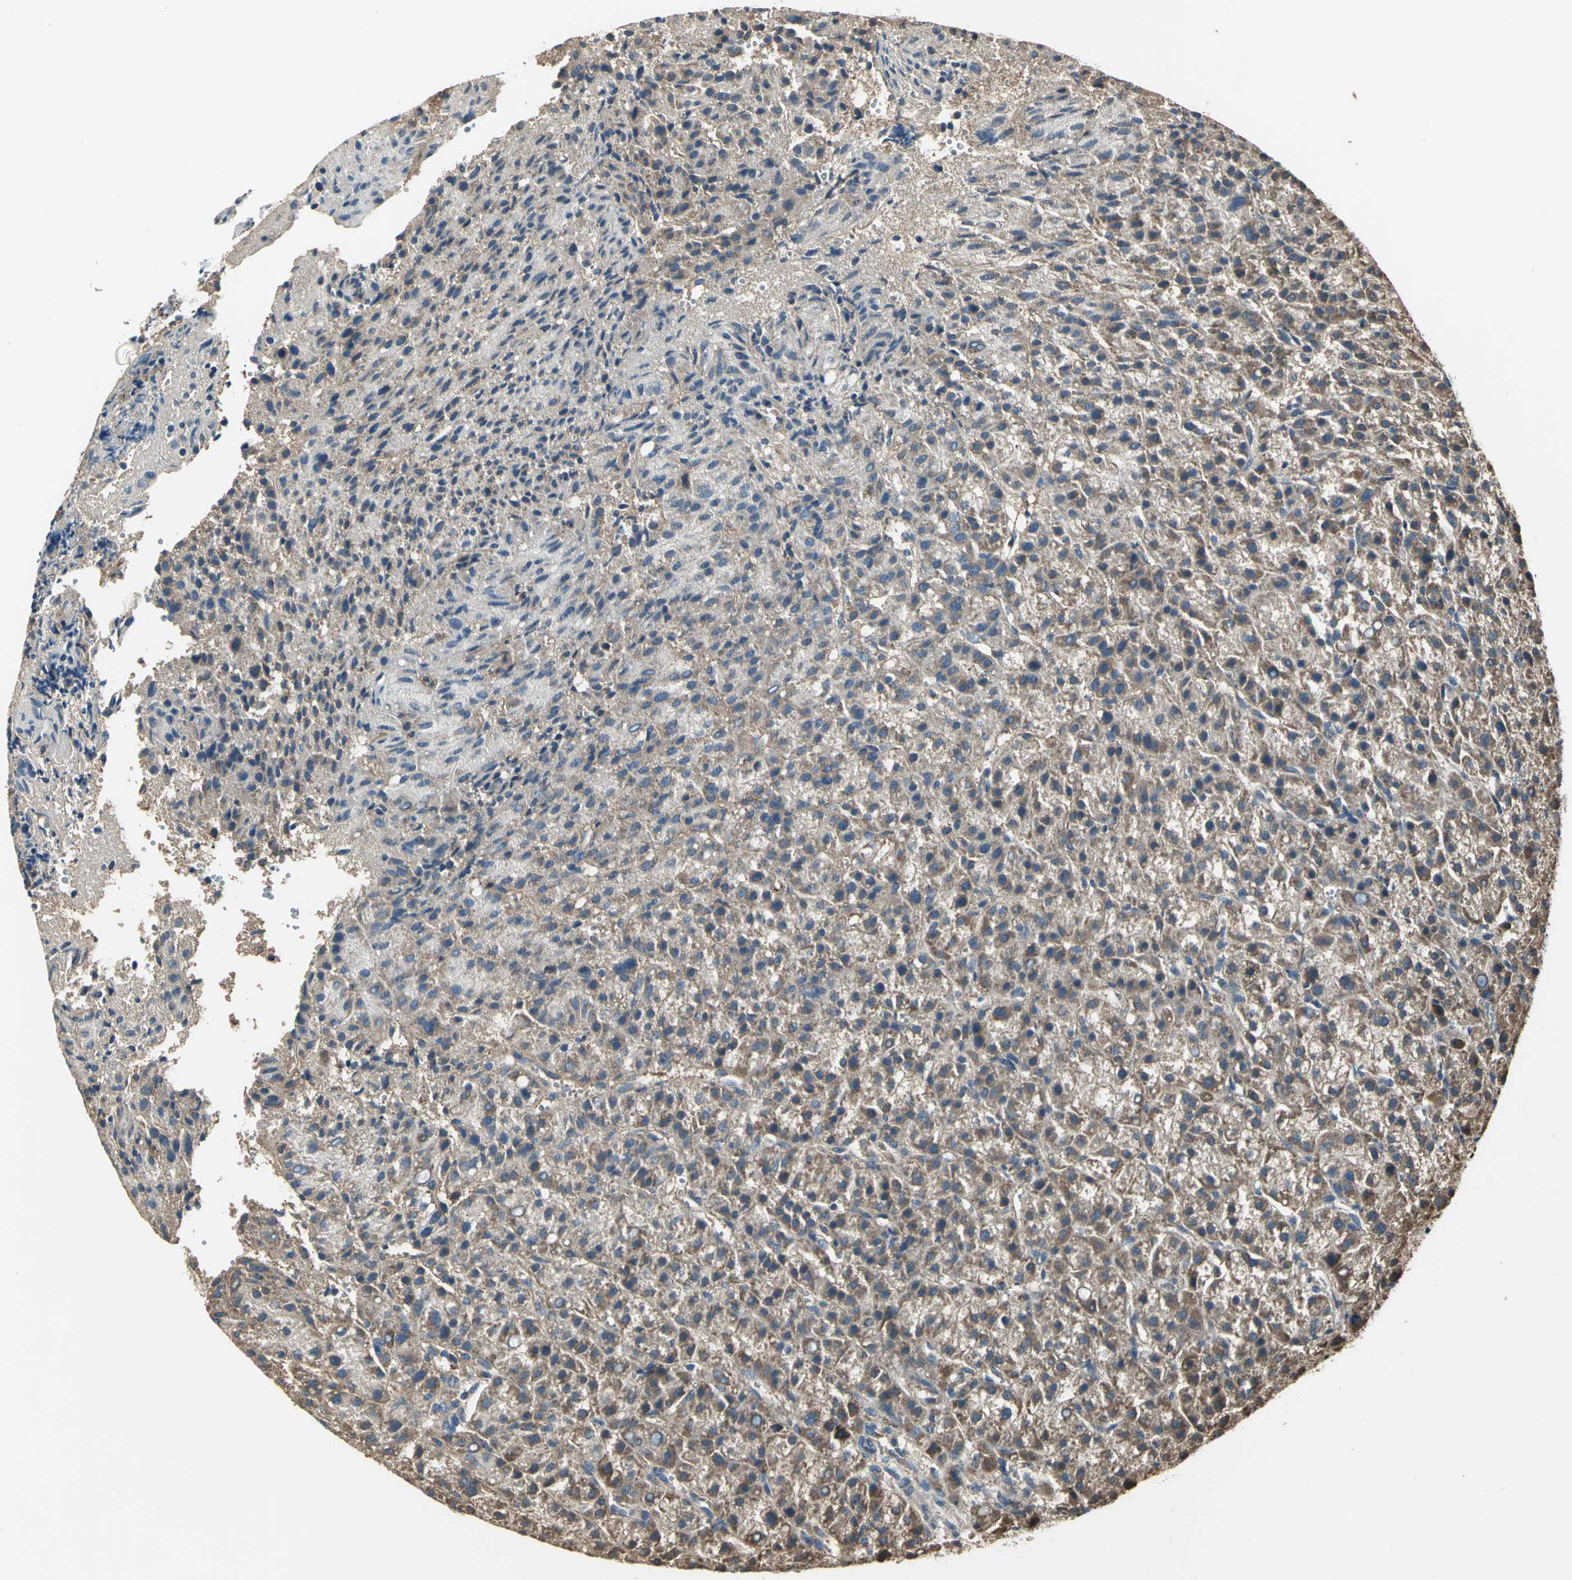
{"staining": {"intensity": "moderate", "quantity": ">75%", "location": "cytoplasmic/membranous"}, "tissue": "liver cancer", "cell_type": "Tumor cells", "image_type": "cancer", "snomed": [{"axis": "morphology", "description": "Carcinoma, Hepatocellular, NOS"}, {"axis": "topography", "description": "Liver"}], "caption": "Immunohistochemical staining of liver hepatocellular carcinoma displays medium levels of moderate cytoplasmic/membranous protein expression in approximately >75% of tumor cells.", "gene": "TRAK1", "patient": {"sex": "female", "age": 58}}